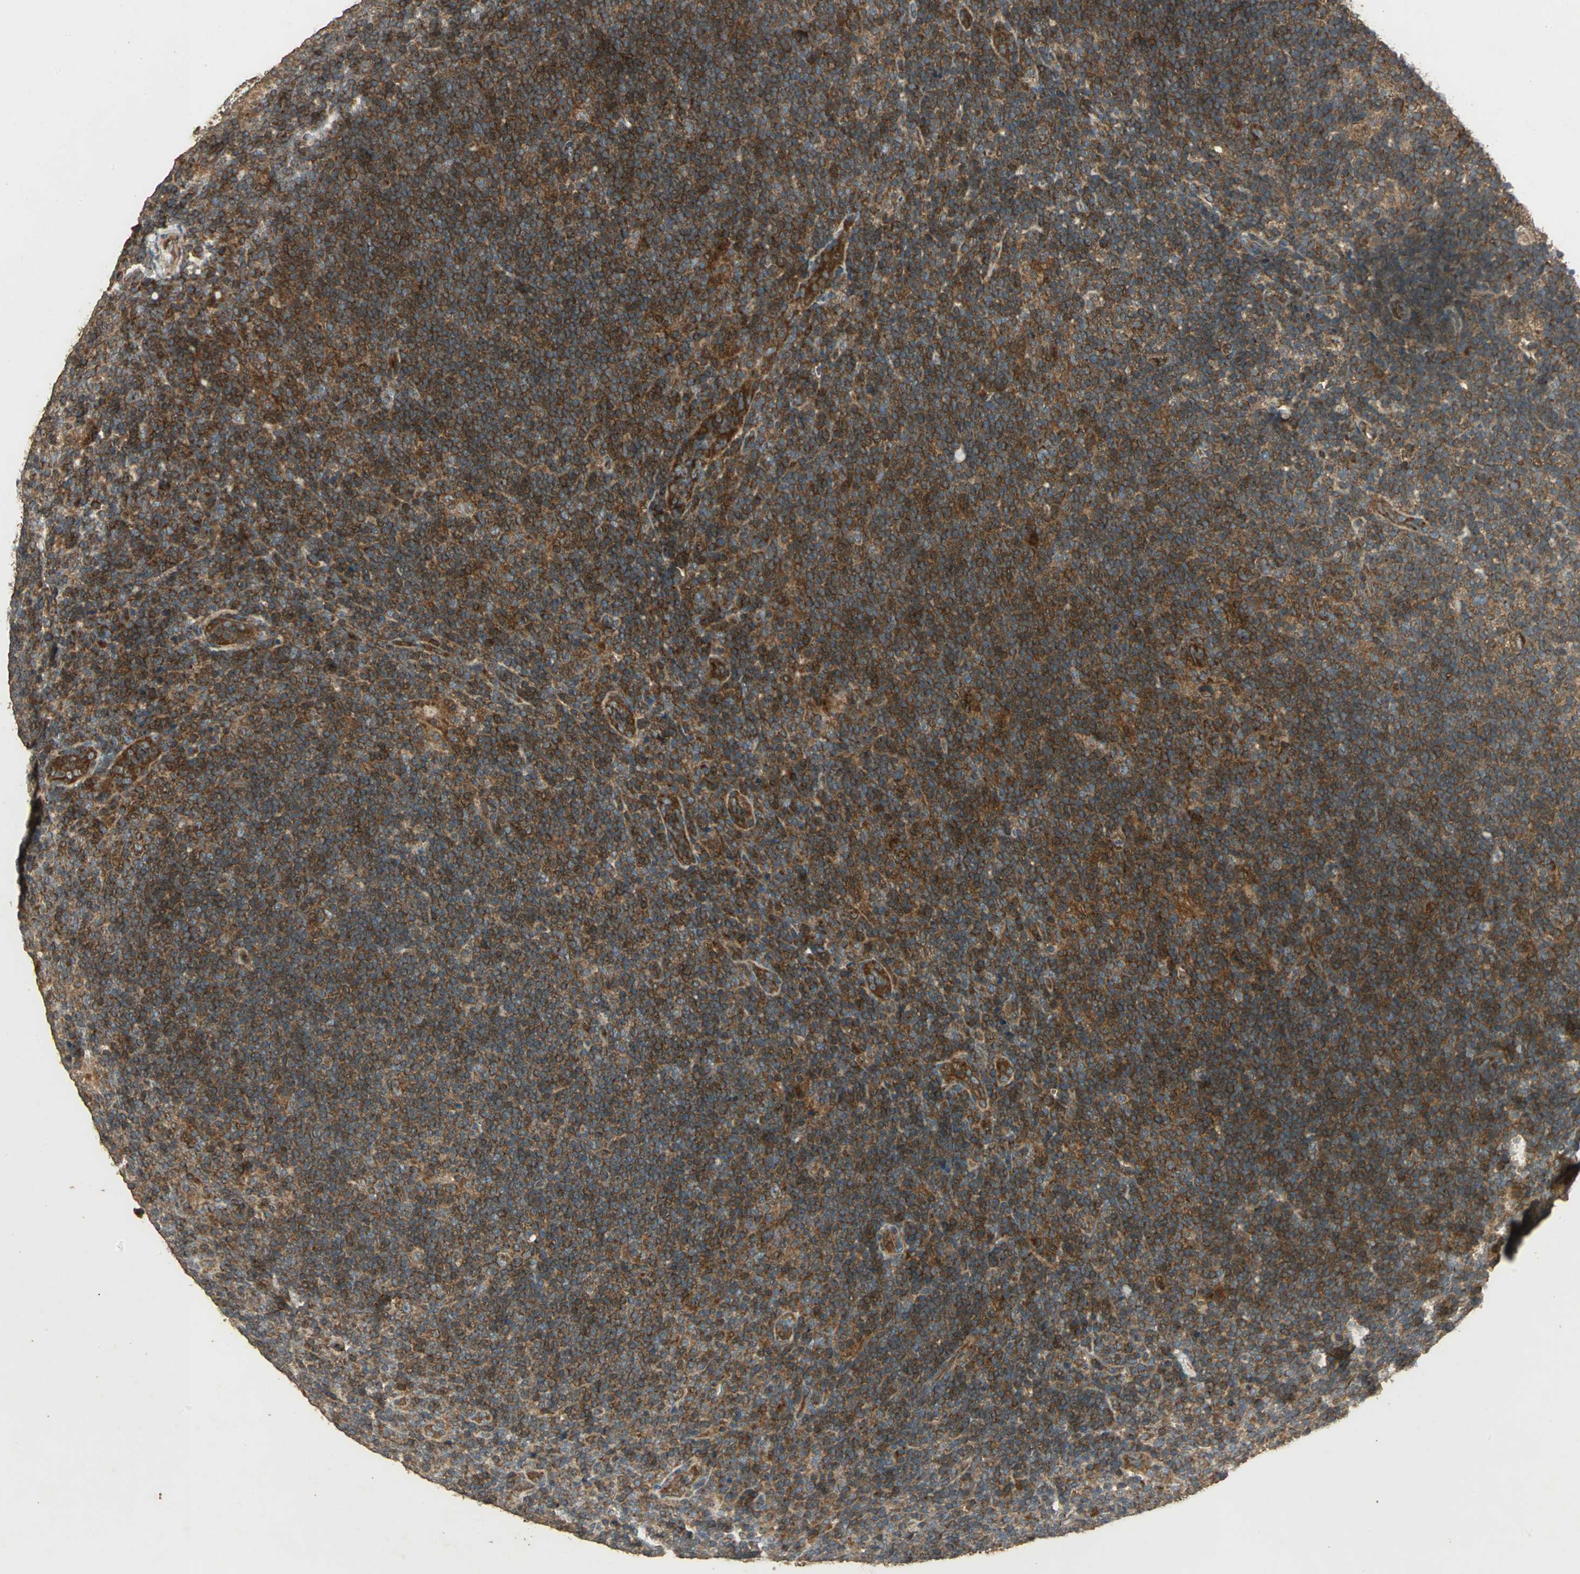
{"staining": {"intensity": "strong", "quantity": ">75%", "location": "cytoplasmic/membranous"}, "tissue": "lymphoma", "cell_type": "Tumor cells", "image_type": "cancer", "snomed": [{"axis": "morphology", "description": "Hodgkin's disease, NOS"}, {"axis": "topography", "description": "Lymph node"}], "caption": "Immunohistochemical staining of human lymphoma exhibits strong cytoplasmic/membranous protein expression in about >75% of tumor cells.", "gene": "KANK1", "patient": {"sex": "female", "age": 57}}